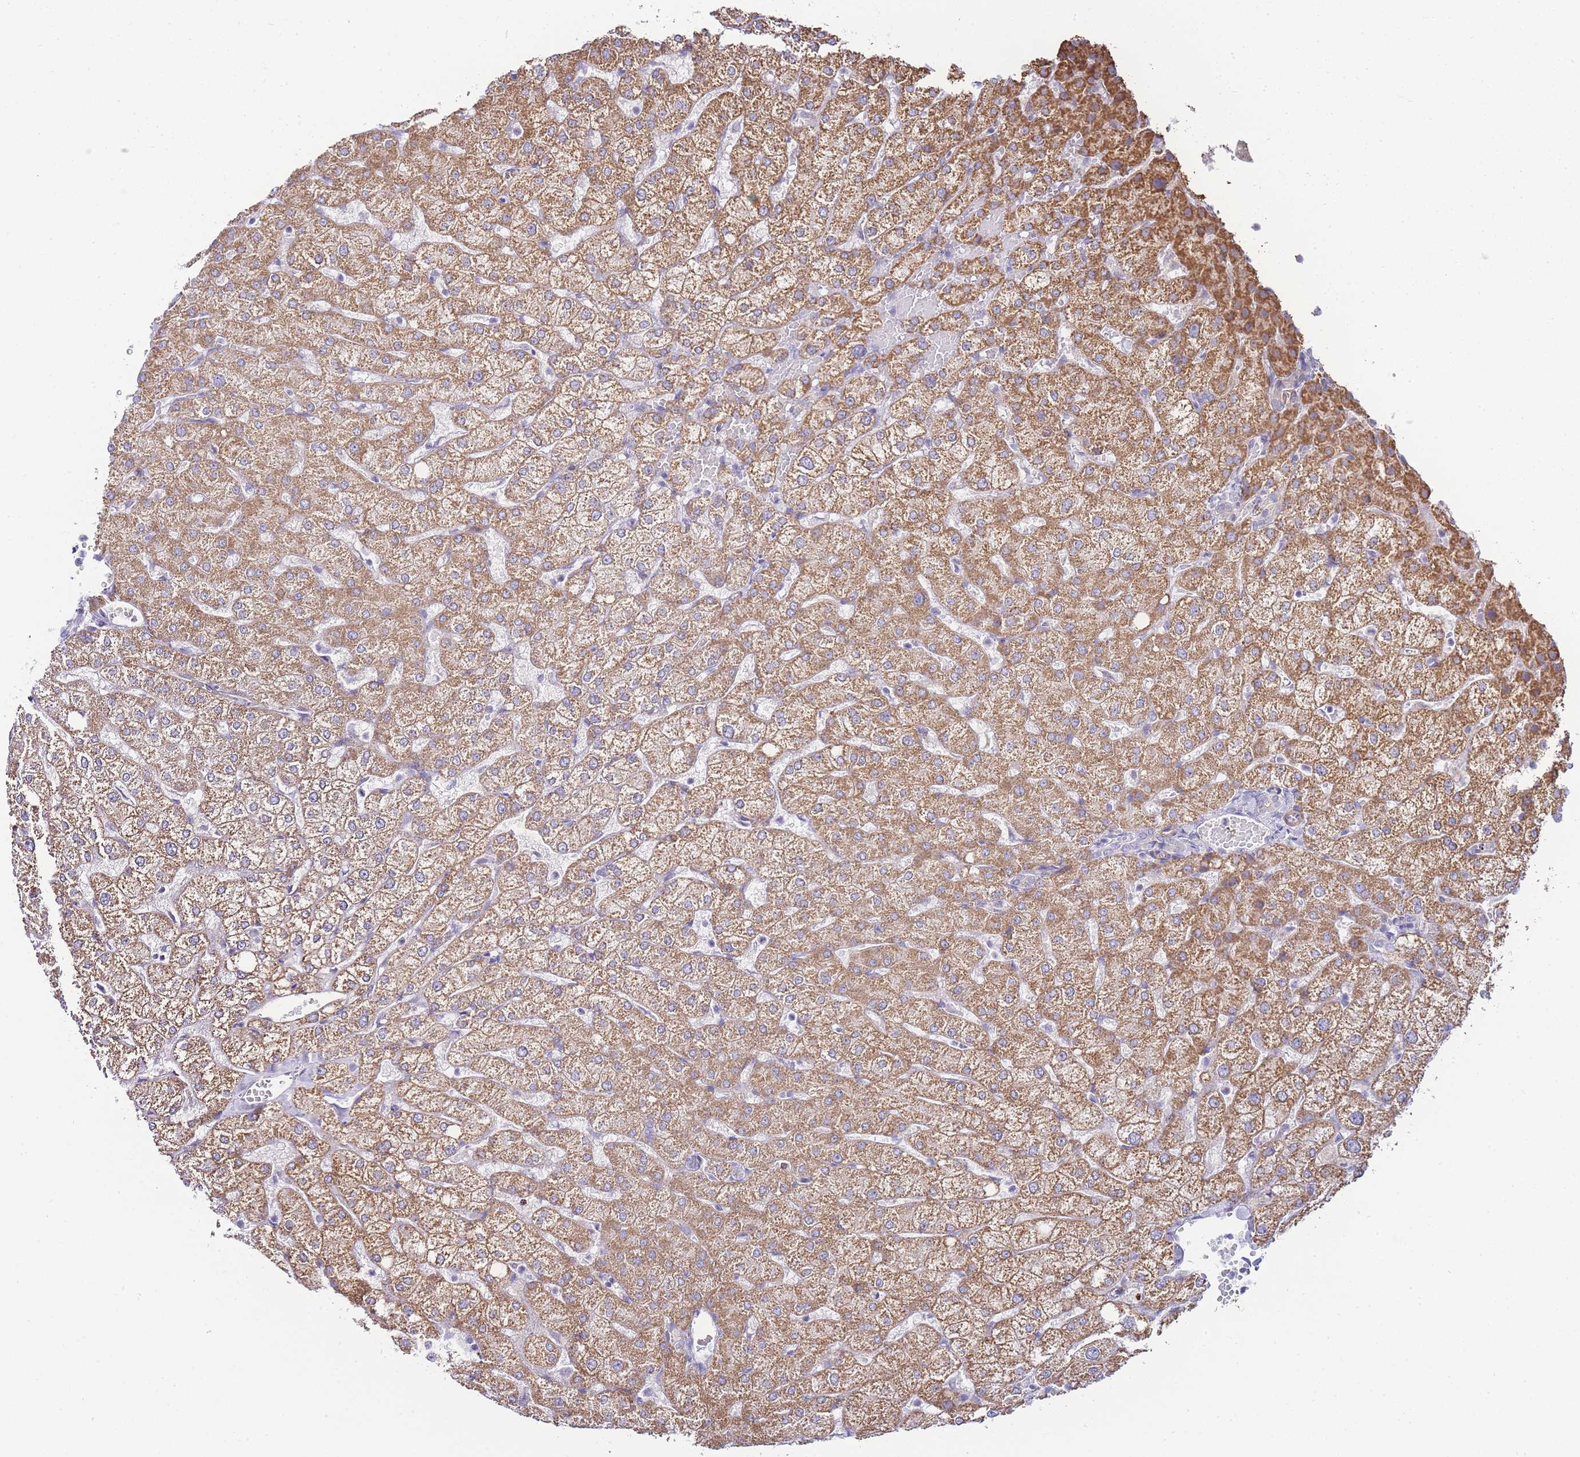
{"staining": {"intensity": "negative", "quantity": "none", "location": "none"}, "tissue": "liver", "cell_type": "Cholangiocytes", "image_type": "normal", "snomed": [{"axis": "morphology", "description": "Normal tissue, NOS"}, {"axis": "topography", "description": "Liver"}], "caption": "The immunohistochemistry micrograph has no significant staining in cholangiocytes of liver.", "gene": "PDCD7", "patient": {"sex": "female", "age": 54}}